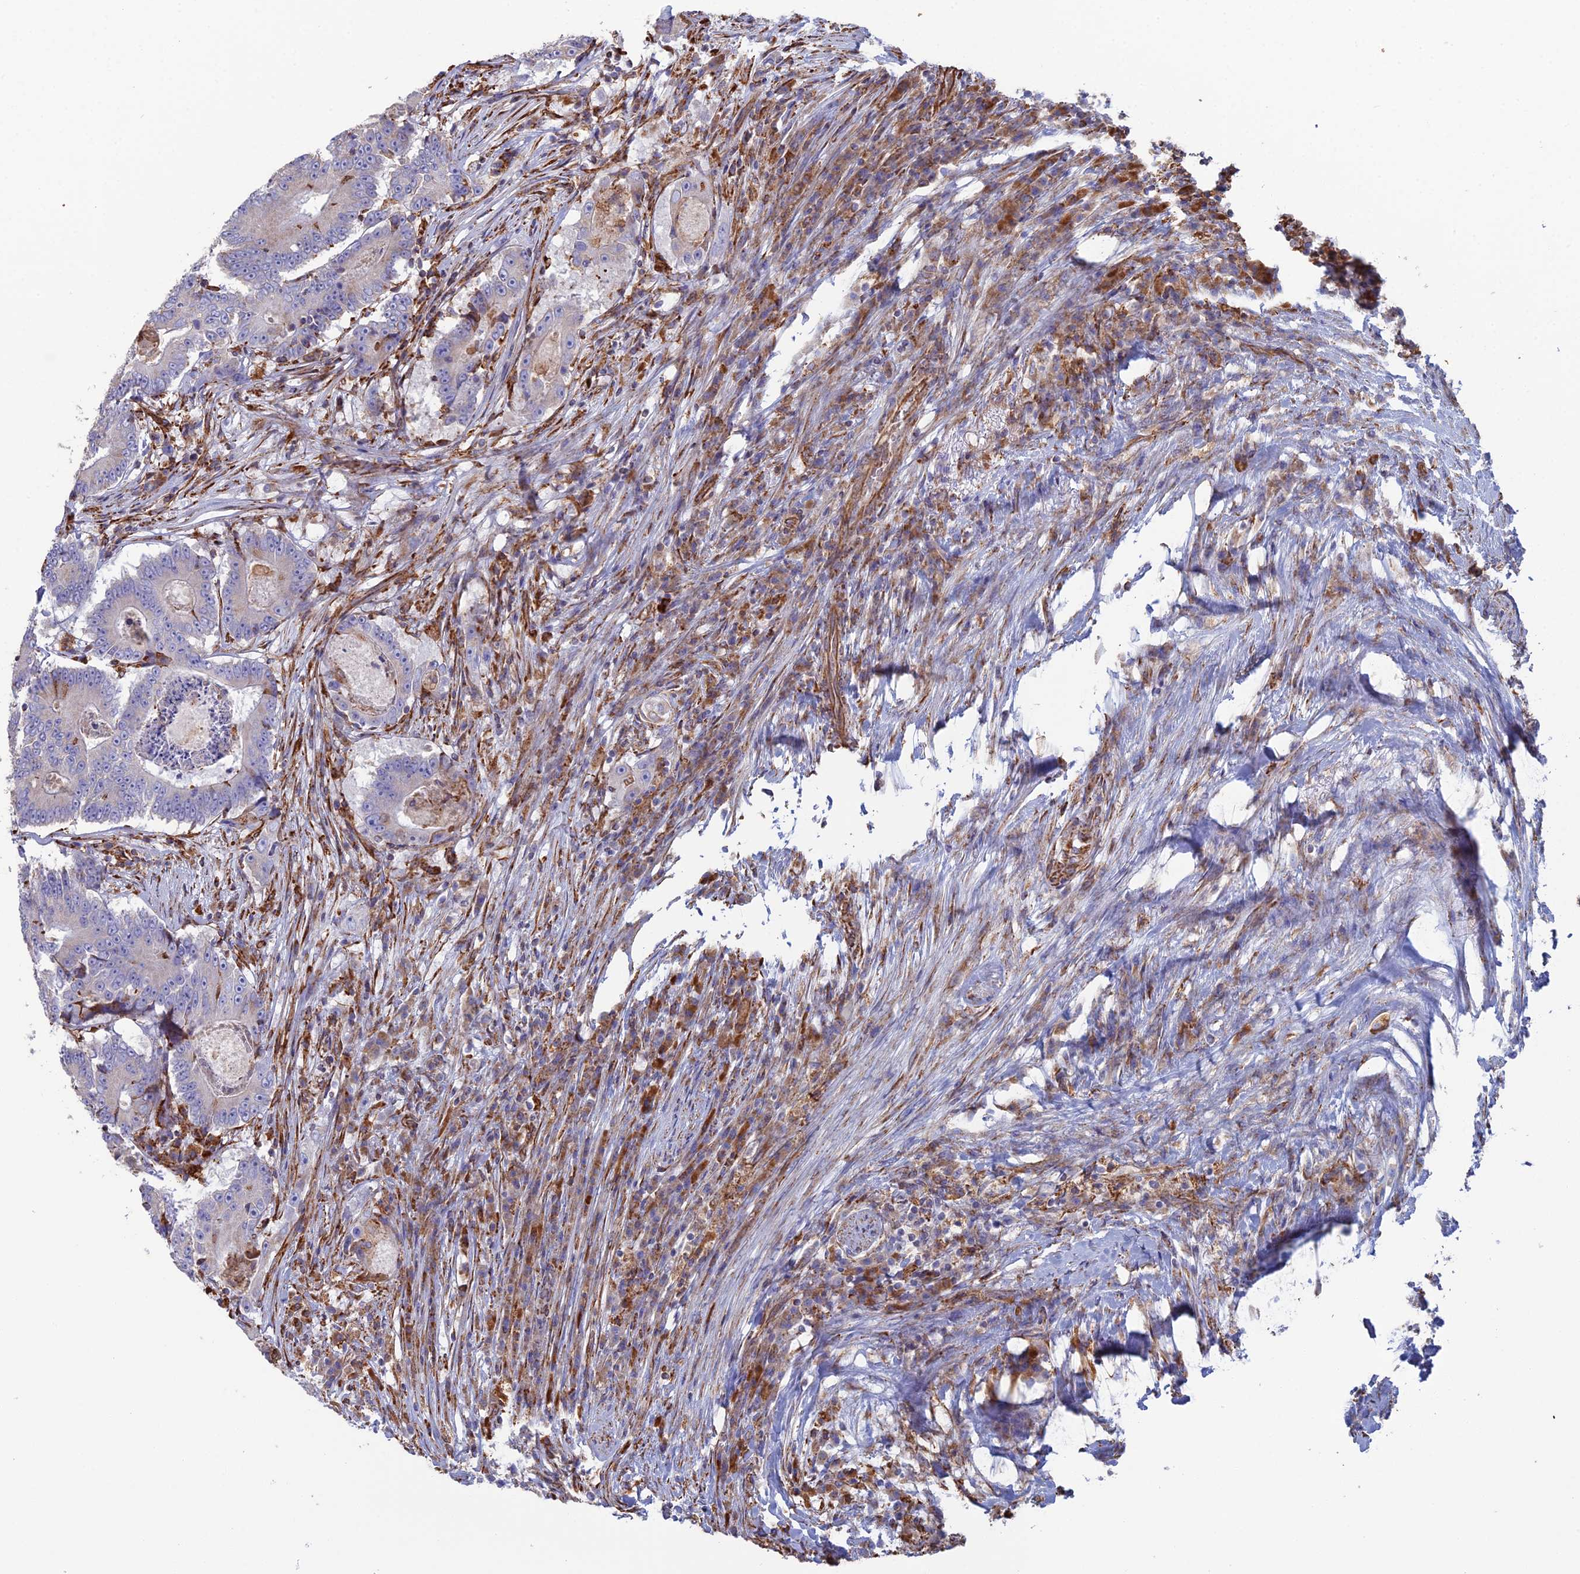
{"staining": {"intensity": "negative", "quantity": "none", "location": "none"}, "tissue": "colorectal cancer", "cell_type": "Tumor cells", "image_type": "cancer", "snomed": [{"axis": "morphology", "description": "Adenocarcinoma, NOS"}, {"axis": "topography", "description": "Colon"}], "caption": "Tumor cells are negative for brown protein staining in adenocarcinoma (colorectal).", "gene": "CLVS2", "patient": {"sex": "male", "age": 83}}